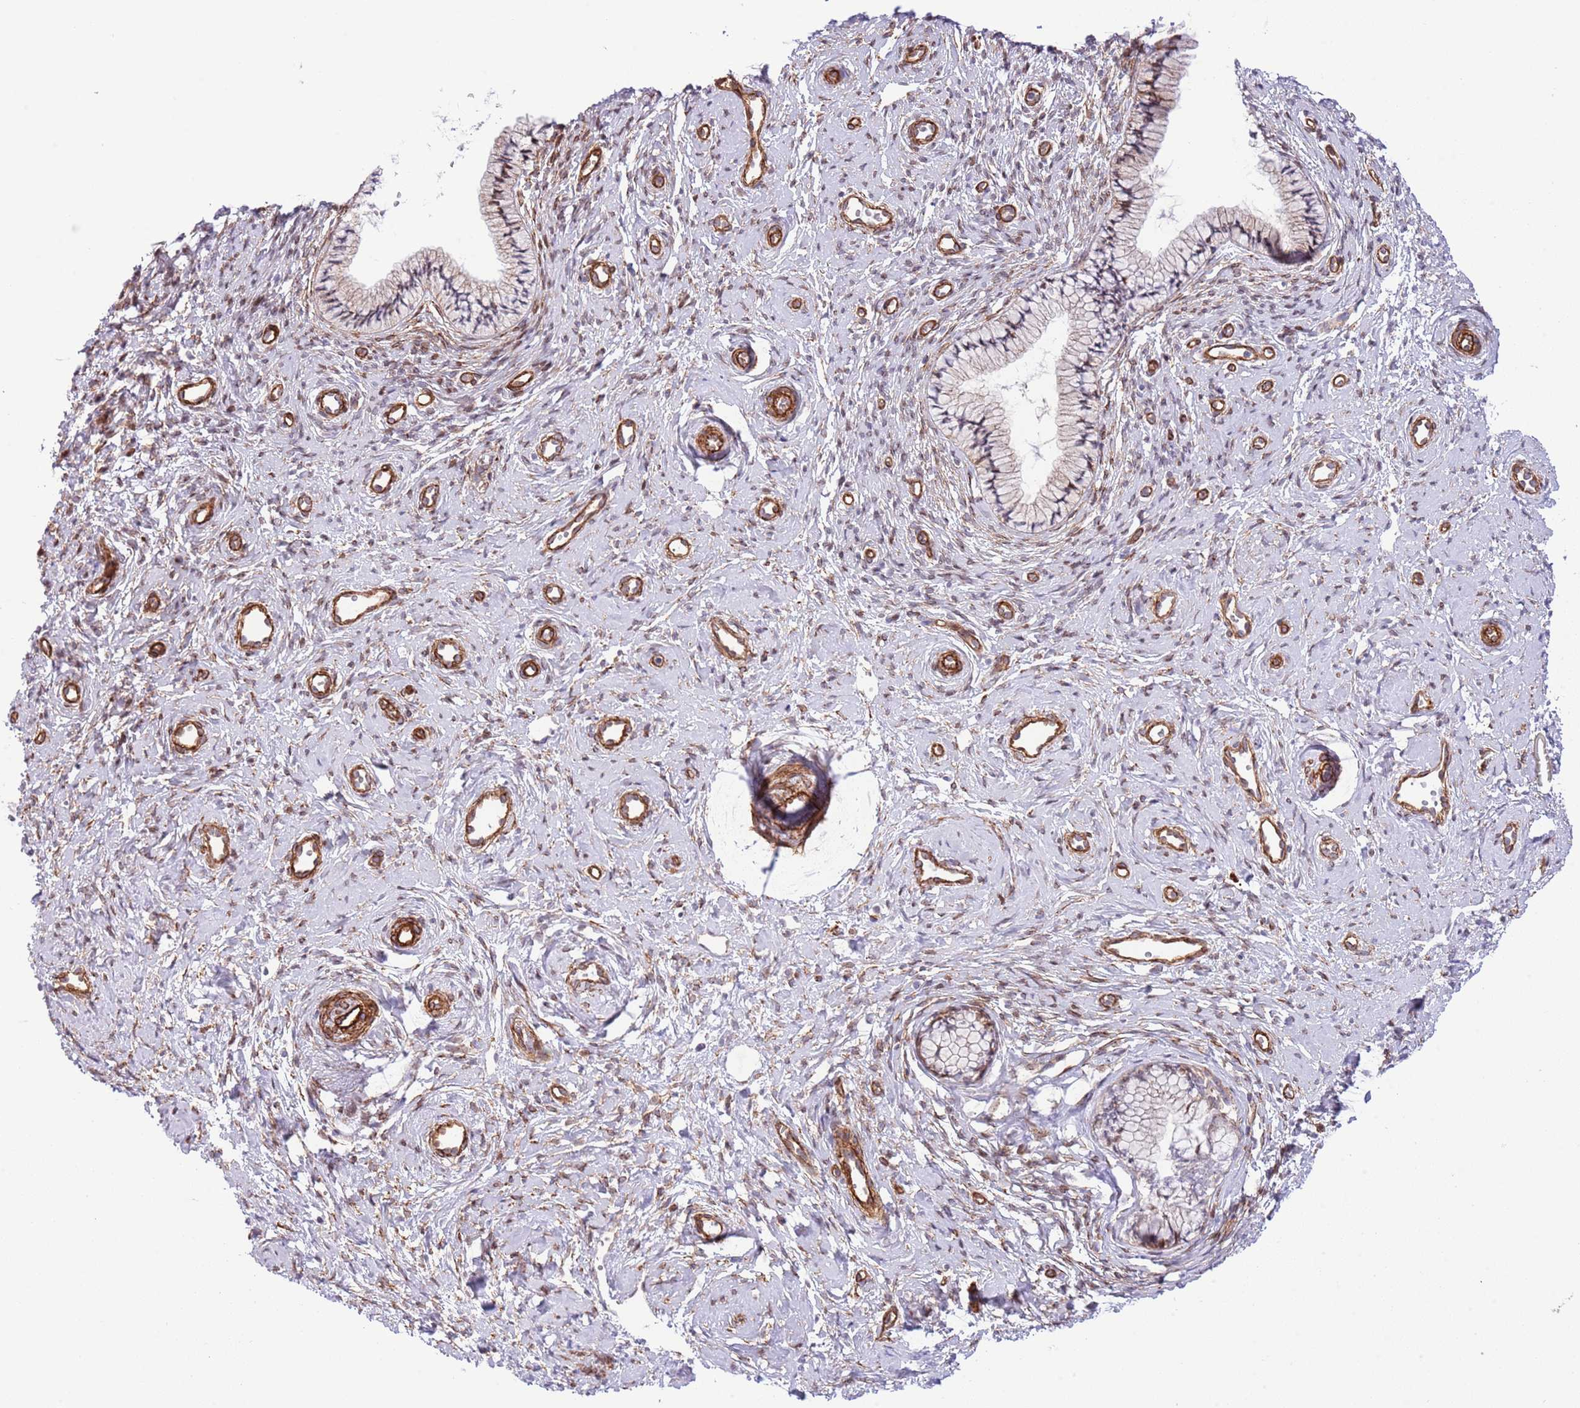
{"staining": {"intensity": "negative", "quantity": "none", "location": "none"}, "tissue": "cervix", "cell_type": "Glandular cells", "image_type": "normal", "snomed": [{"axis": "morphology", "description": "Normal tissue, NOS"}, {"axis": "topography", "description": "Cervix"}], "caption": "The histopathology image reveals no staining of glandular cells in normal cervix.", "gene": "NEK3", "patient": {"sex": "female", "age": 57}}